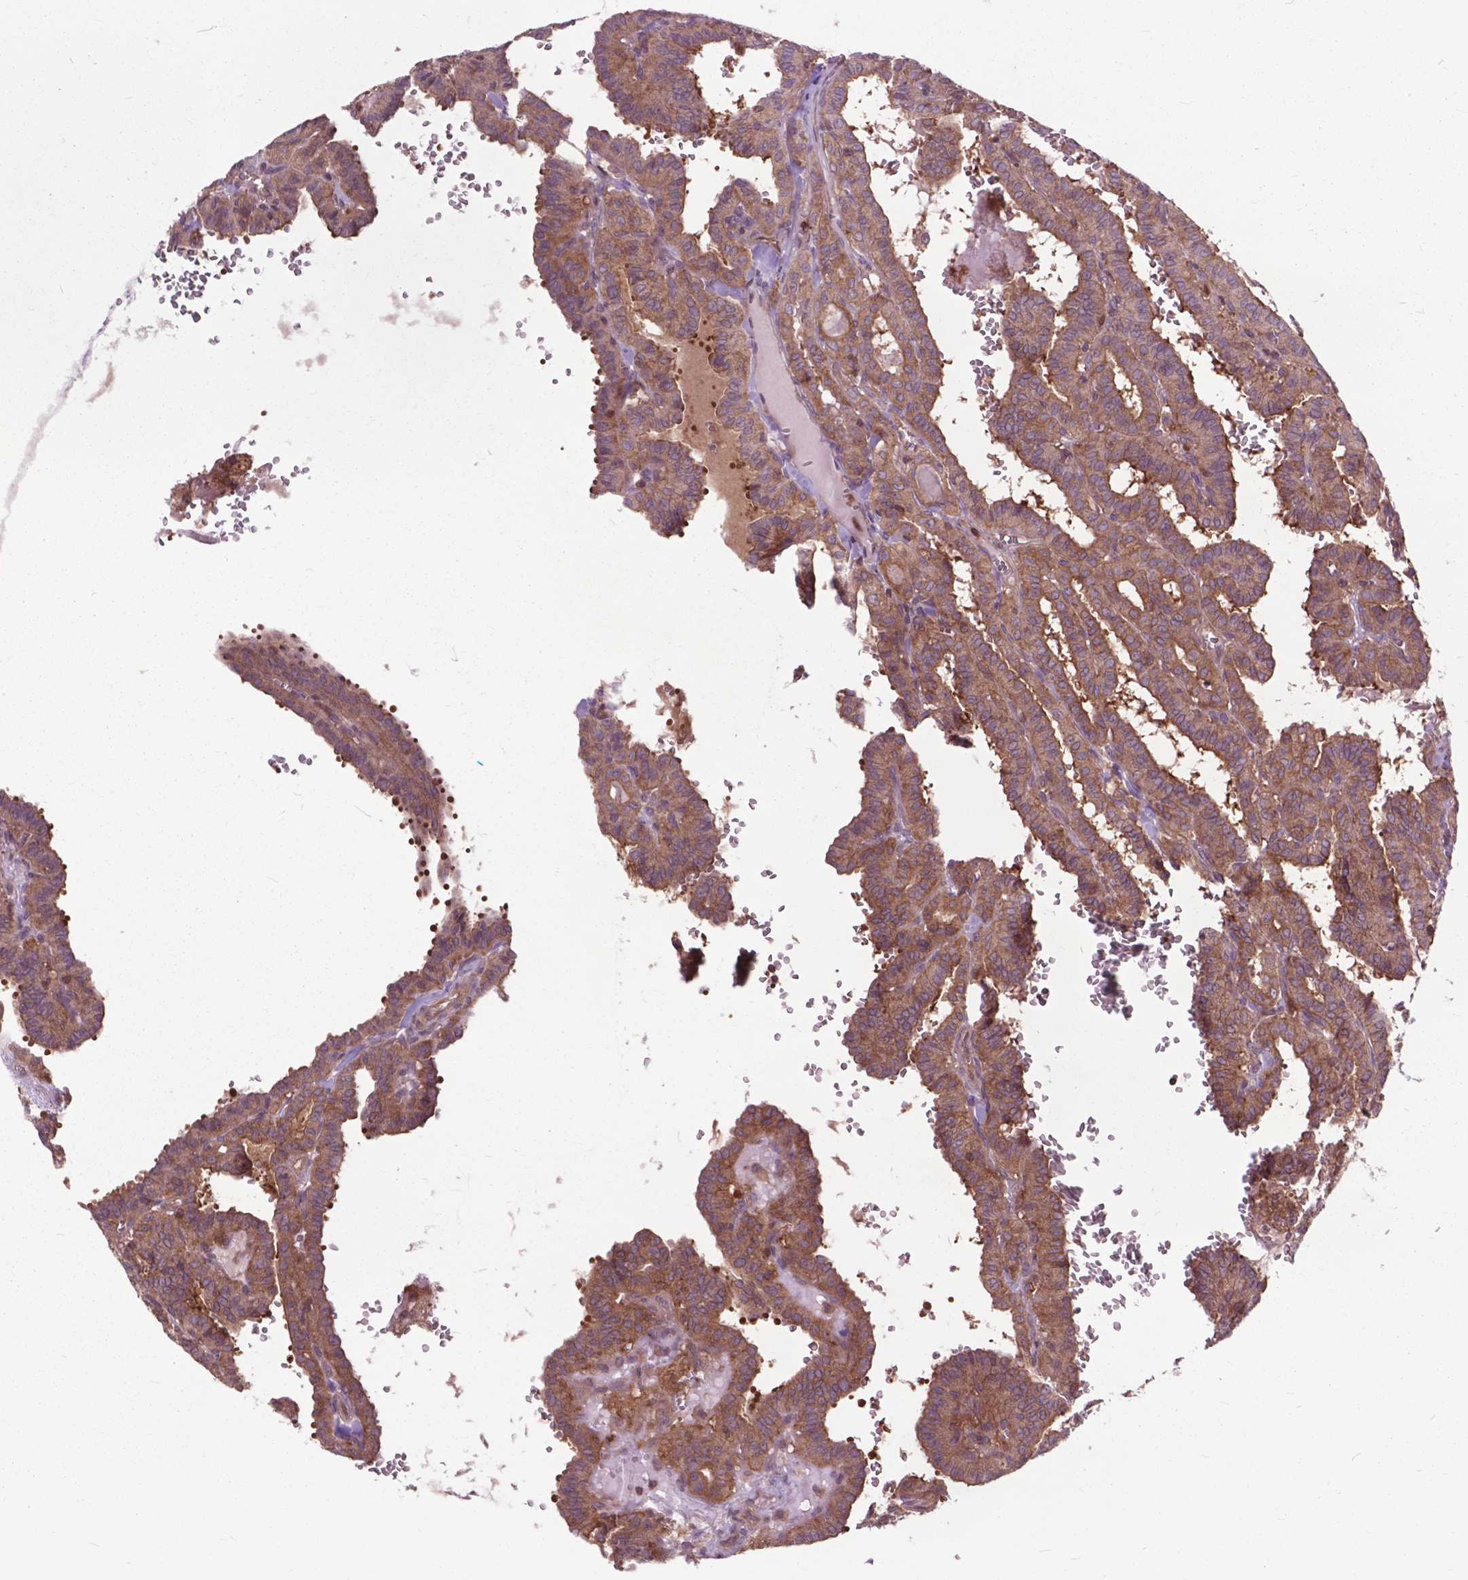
{"staining": {"intensity": "moderate", "quantity": ">75%", "location": "cytoplasmic/membranous"}, "tissue": "thyroid cancer", "cell_type": "Tumor cells", "image_type": "cancer", "snomed": [{"axis": "morphology", "description": "Papillary adenocarcinoma, NOS"}, {"axis": "topography", "description": "Thyroid gland"}], "caption": "Immunohistochemistry (IHC) photomicrograph of human papillary adenocarcinoma (thyroid) stained for a protein (brown), which exhibits medium levels of moderate cytoplasmic/membranous staining in approximately >75% of tumor cells.", "gene": "ARAF", "patient": {"sex": "female", "age": 21}}